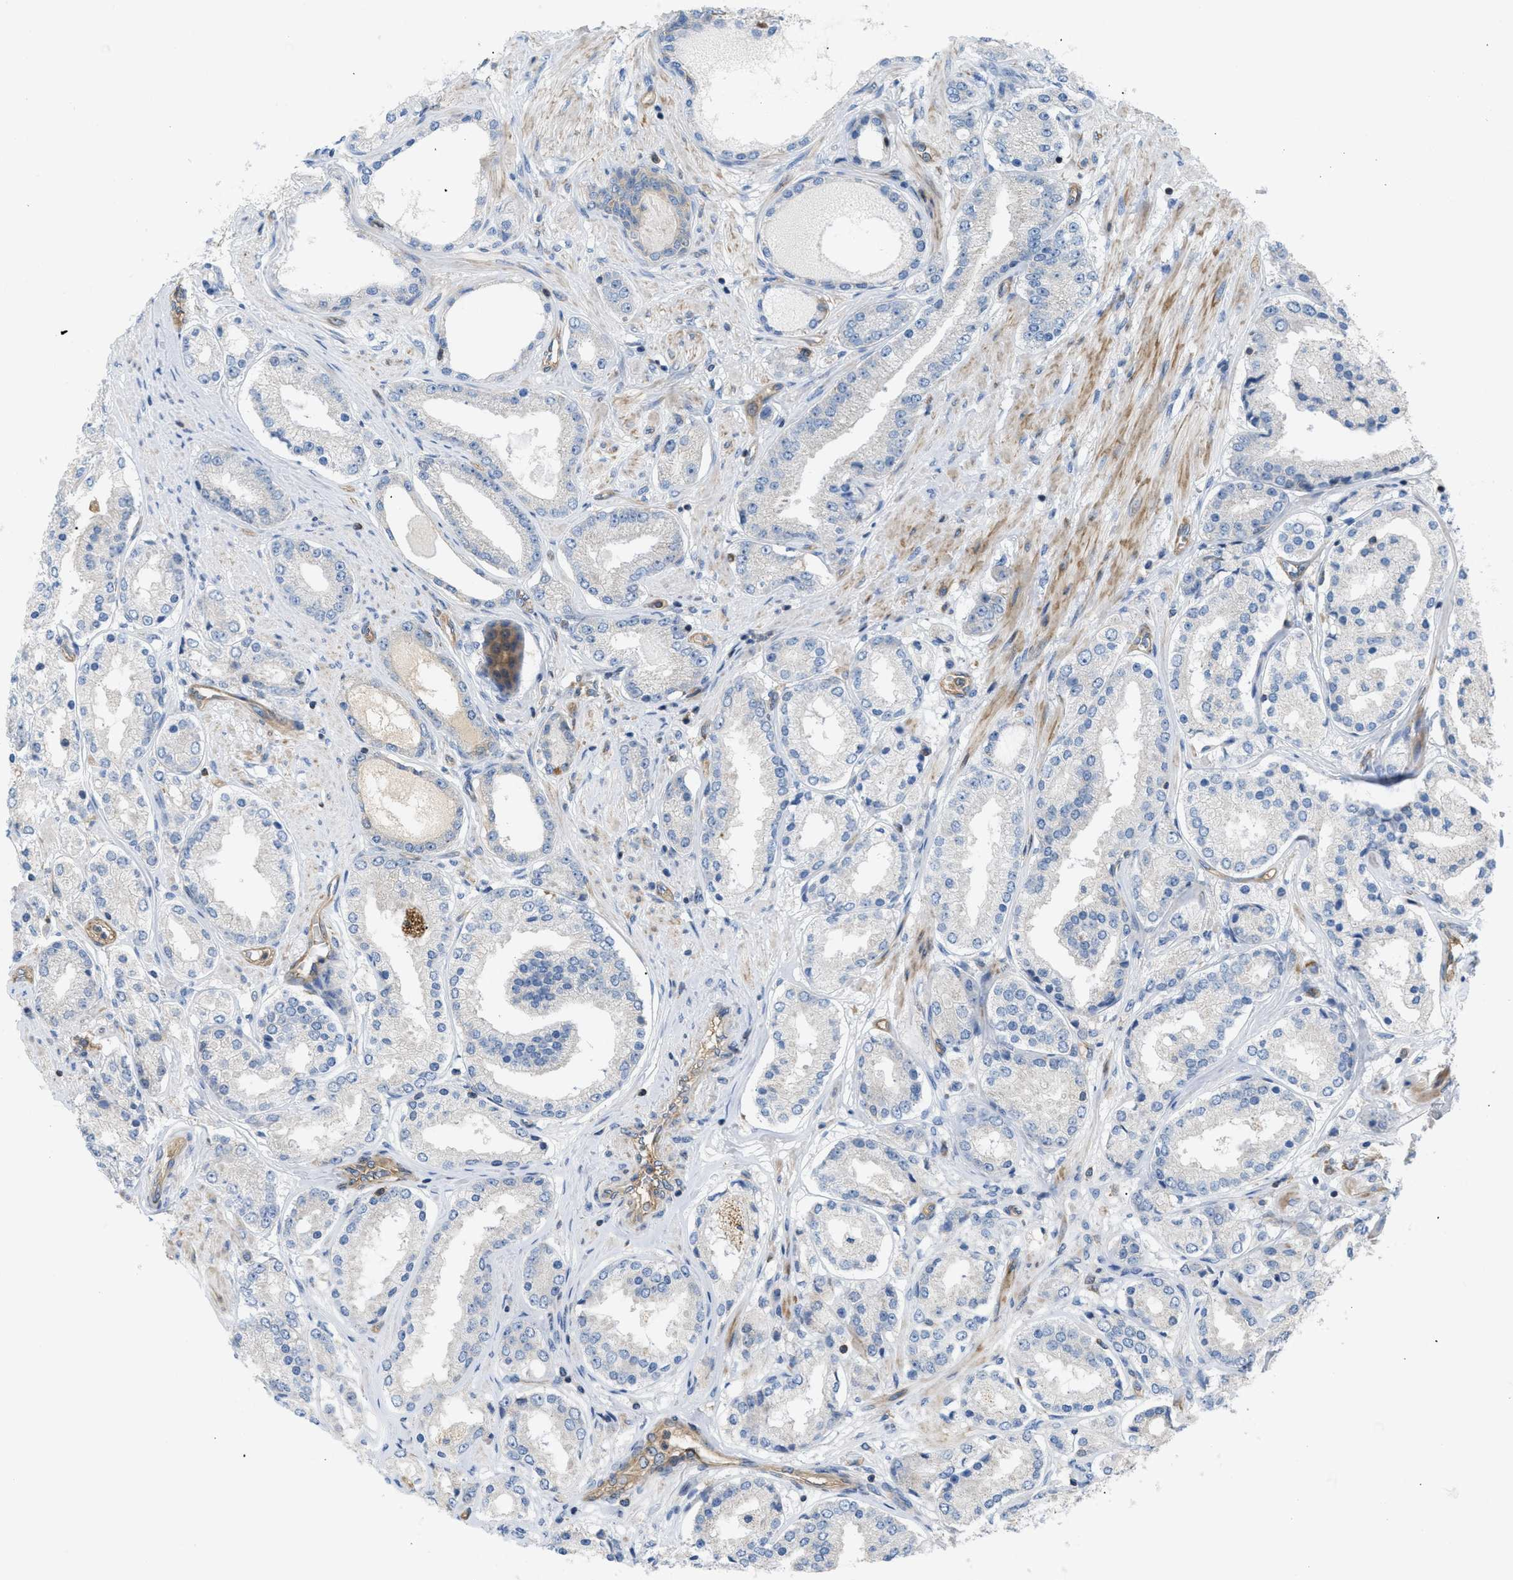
{"staining": {"intensity": "negative", "quantity": "none", "location": "none"}, "tissue": "prostate cancer", "cell_type": "Tumor cells", "image_type": "cancer", "snomed": [{"axis": "morphology", "description": "Adenocarcinoma, Low grade"}, {"axis": "topography", "description": "Prostate"}], "caption": "This image is of prostate cancer stained with IHC to label a protein in brown with the nuclei are counter-stained blue. There is no expression in tumor cells.", "gene": "ATP2A3", "patient": {"sex": "male", "age": 63}}